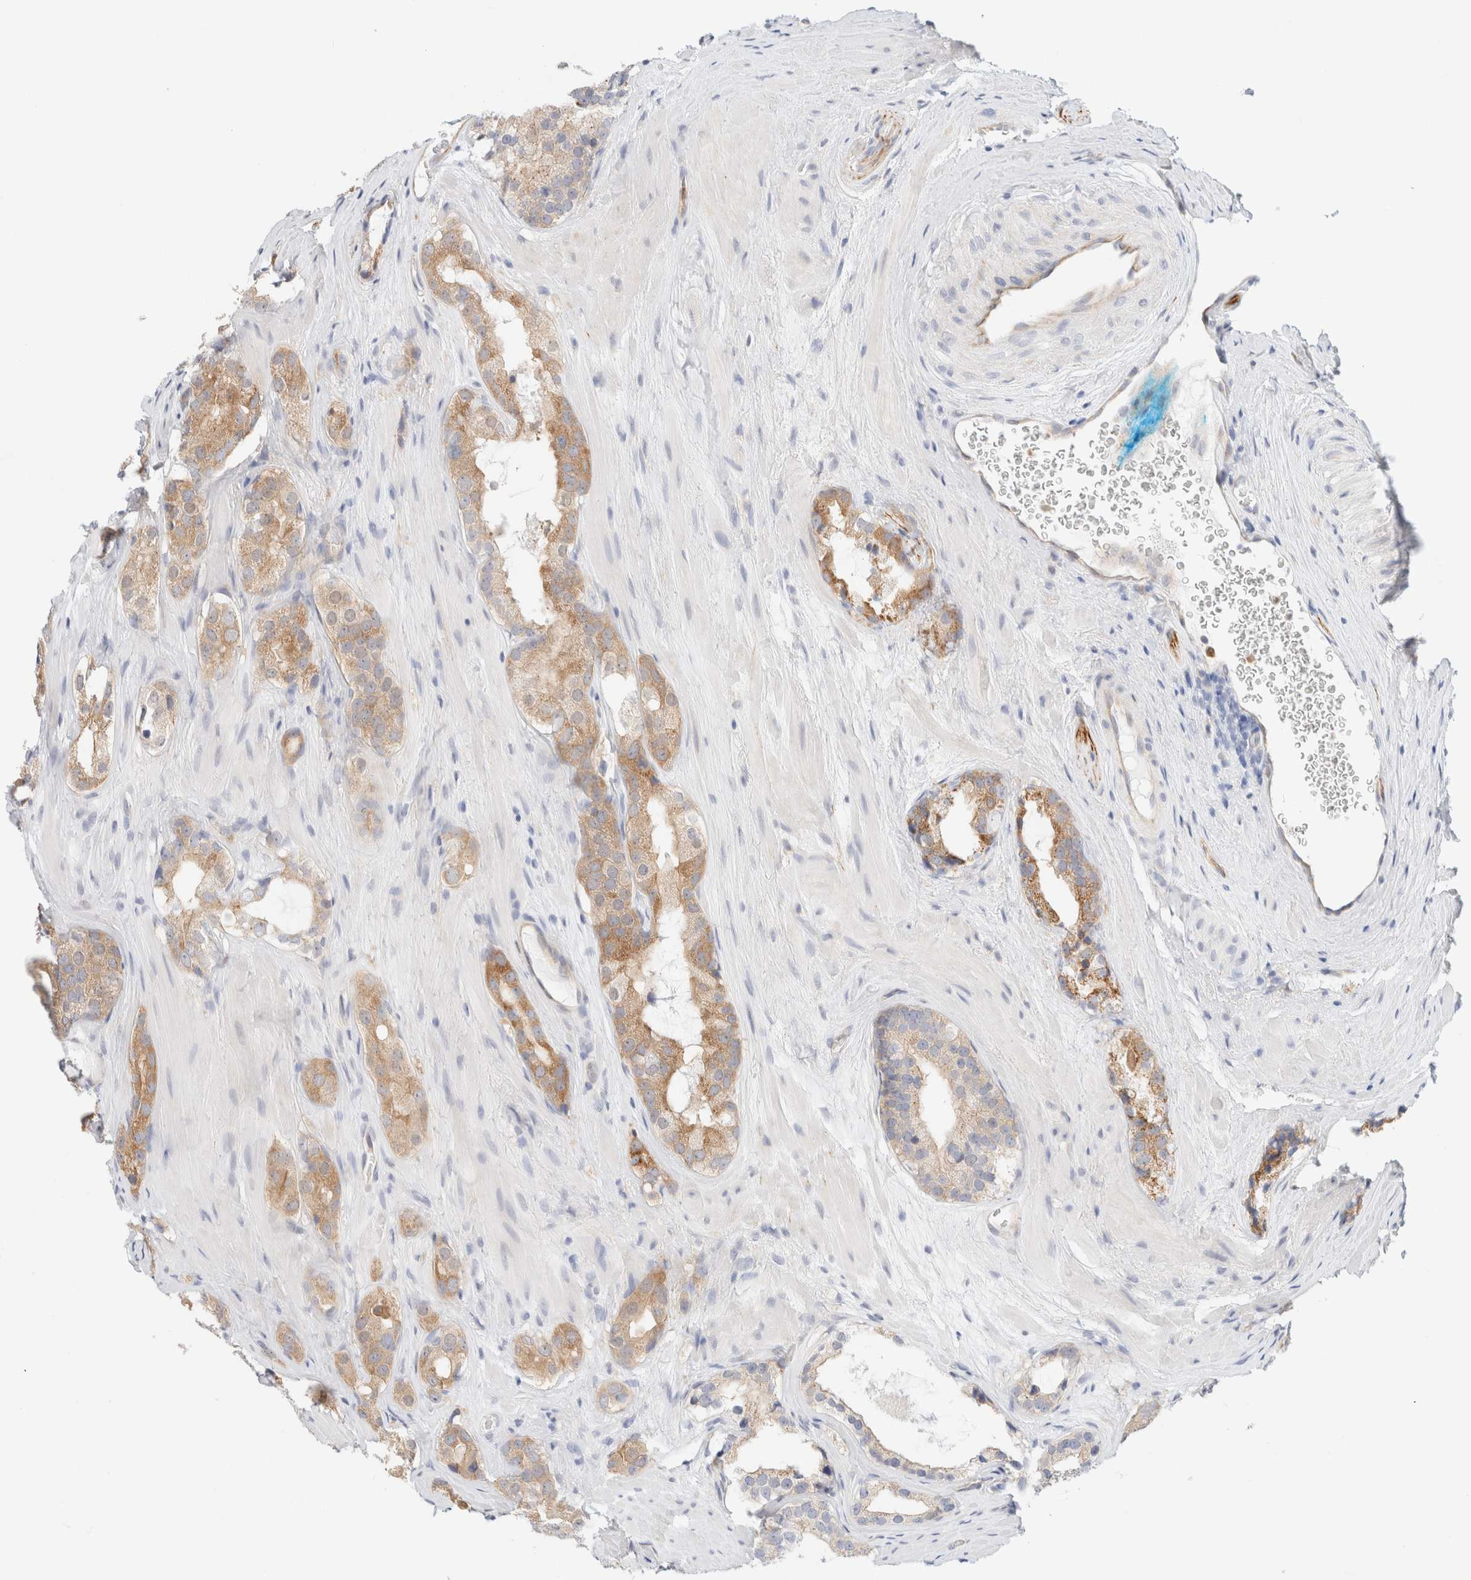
{"staining": {"intensity": "moderate", "quantity": ">75%", "location": "cytoplasmic/membranous"}, "tissue": "prostate cancer", "cell_type": "Tumor cells", "image_type": "cancer", "snomed": [{"axis": "morphology", "description": "Adenocarcinoma, High grade"}, {"axis": "topography", "description": "Prostate"}], "caption": "The micrograph displays staining of high-grade adenocarcinoma (prostate), revealing moderate cytoplasmic/membranous protein positivity (brown color) within tumor cells.", "gene": "UNC13B", "patient": {"sex": "male", "age": 63}}